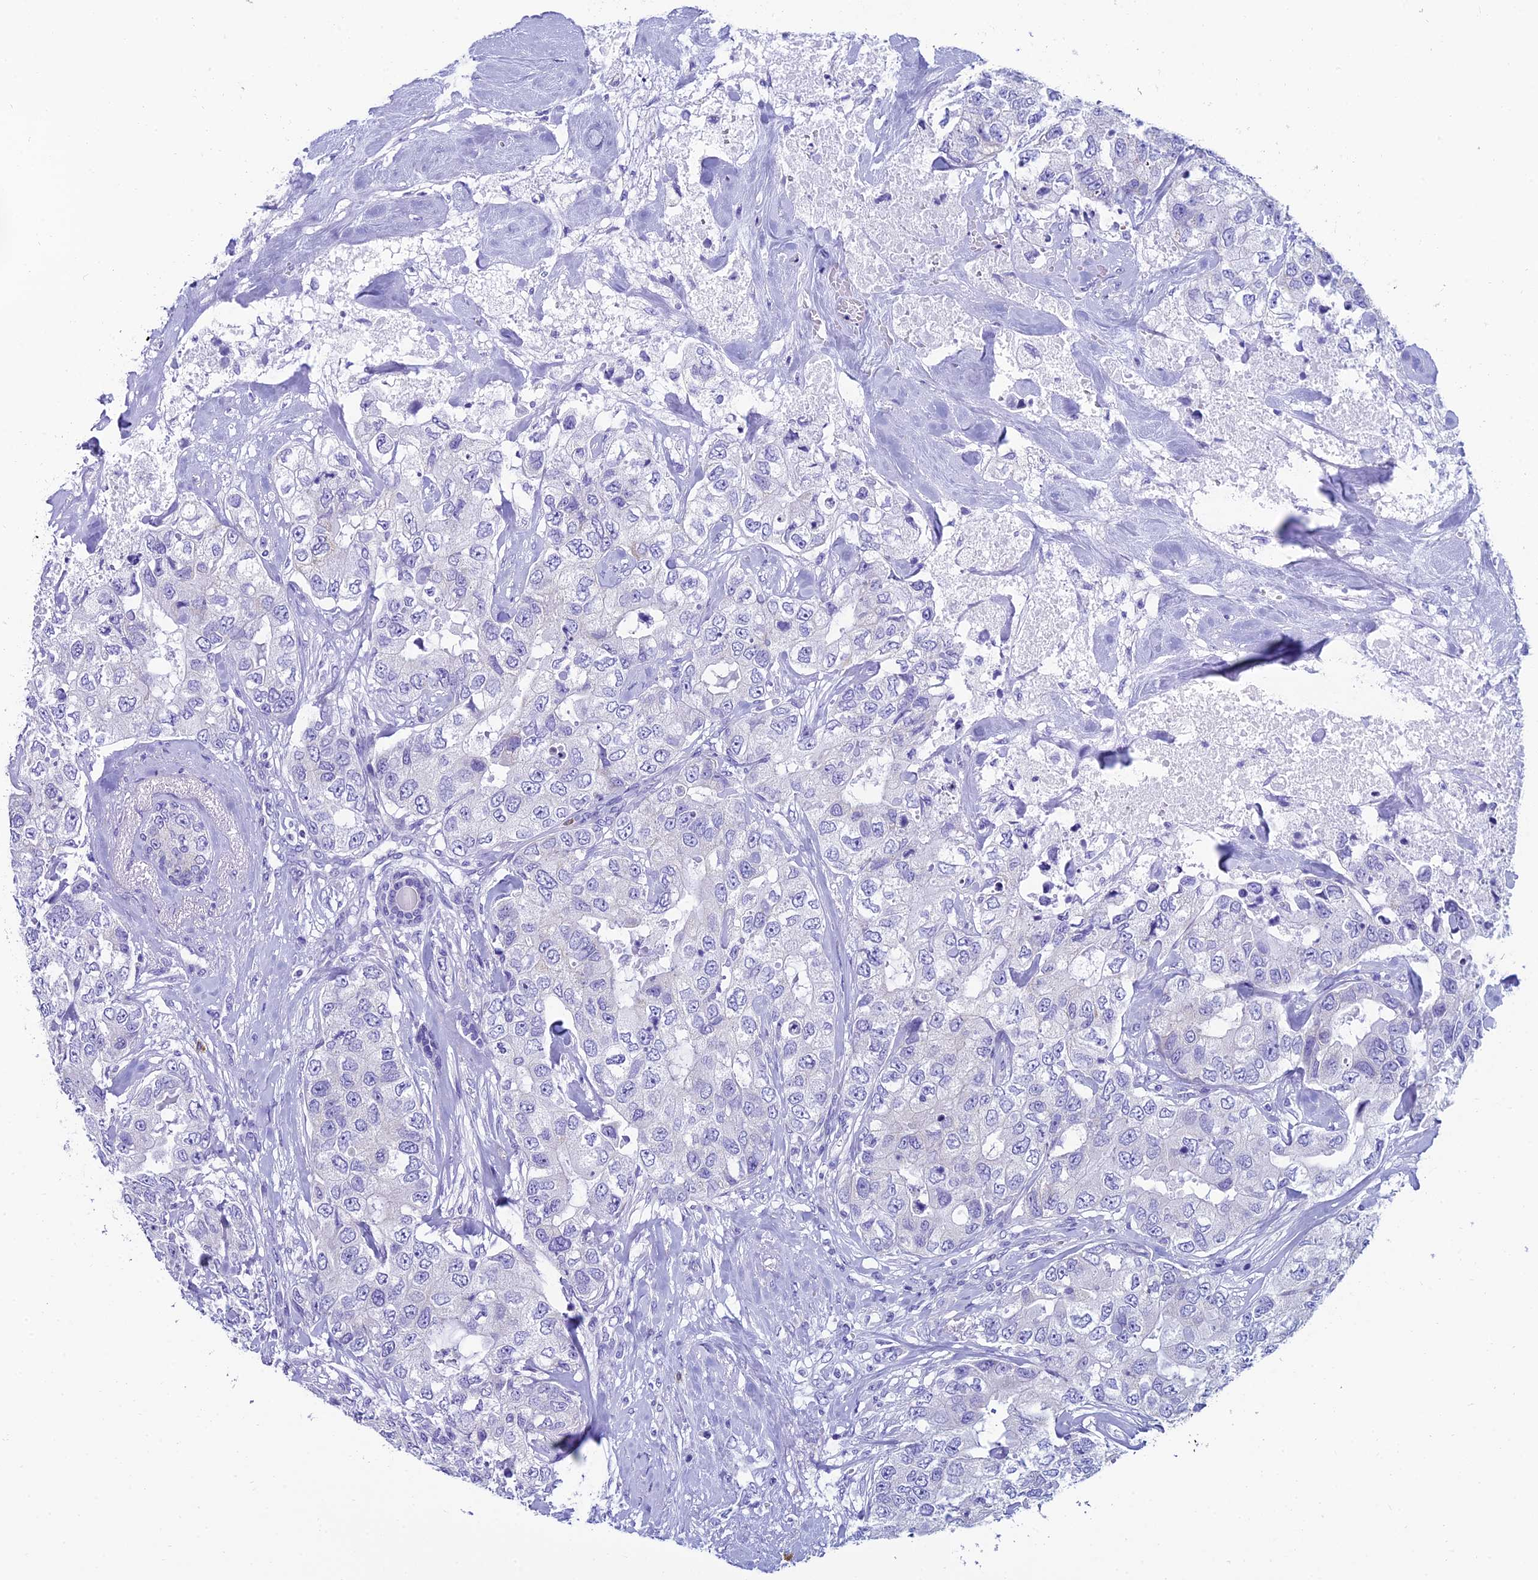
{"staining": {"intensity": "negative", "quantity": "none", "location": "none"}, "tissue": "breast cancer", "cell_type": "Tumor cells", "image_type": "cancer", "snomed": [{"axis": "morphology", "description": "Duct carcinoma"}, {"axis": "topography", "description": "Breast"}], "caption": "Protein analysis of breast invasive ductal carcinoma reveals no significant staining in tumor cells. (Stains: DAB IHC with hematoxylin counter stain, Microscopy: brightfield microscopy at high magnification).", "gene": "REEP4", "patient": {"sex": "female", "age": 62}}